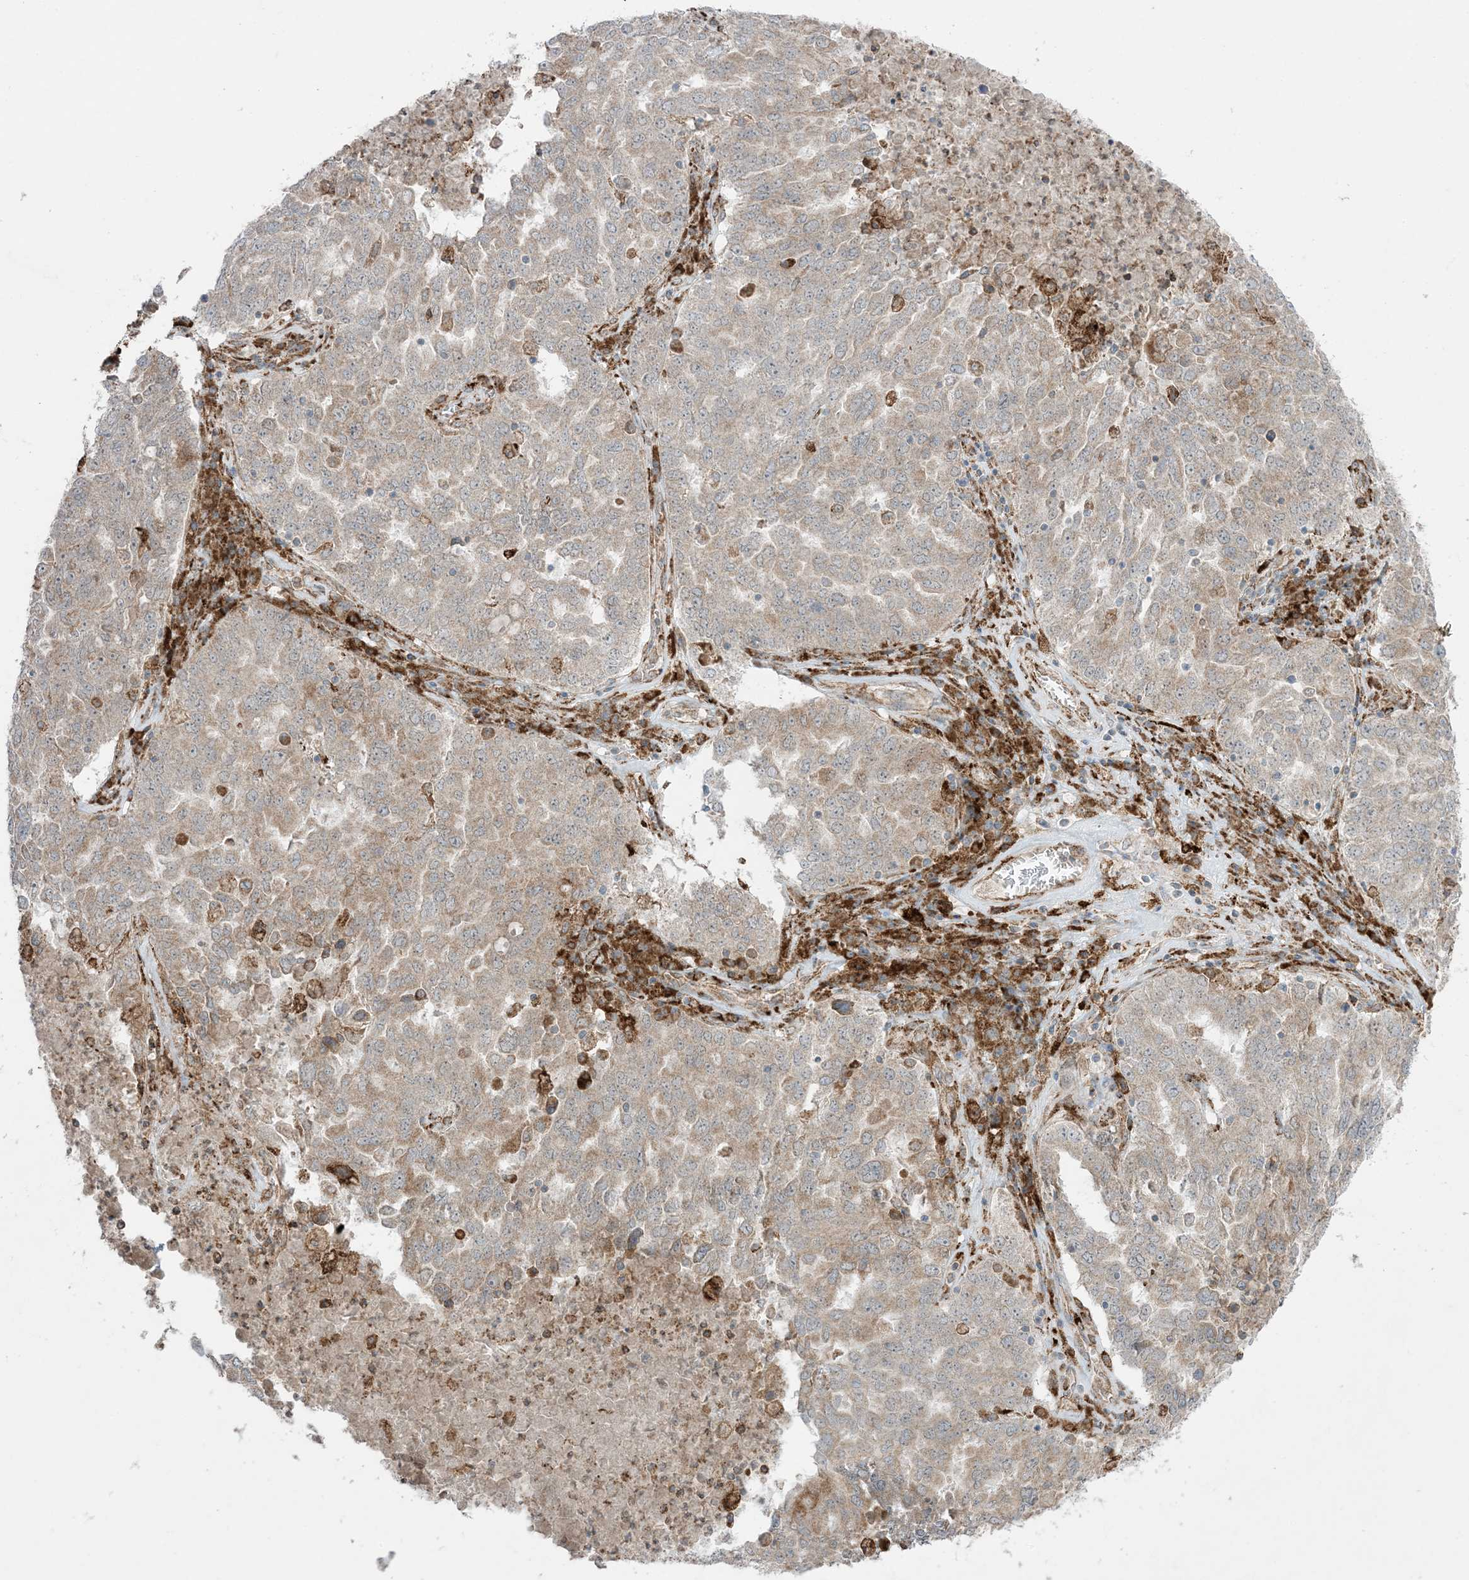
{"staining": {"intensity": "weak", "quantity": ">75%", "location": "cytoplasmic/membranous"}, "tissue": "ovarian cancer", "cell_type": "Tumor cells", "image_type": "cancer", "snomed": [{"axis": "morphology", "description": "Carcinoma, endometroid"}, {"axis": "topography", "description": "Ovary"}], "caption": "Tumor cells demonstrate weak cytoplasmic/membranous positivity in approximately >75% of cells in ovarian cancer (endometroid carcinoma).", "gene": "ODC1", "patient": {"sex": "female", "age": 62}}